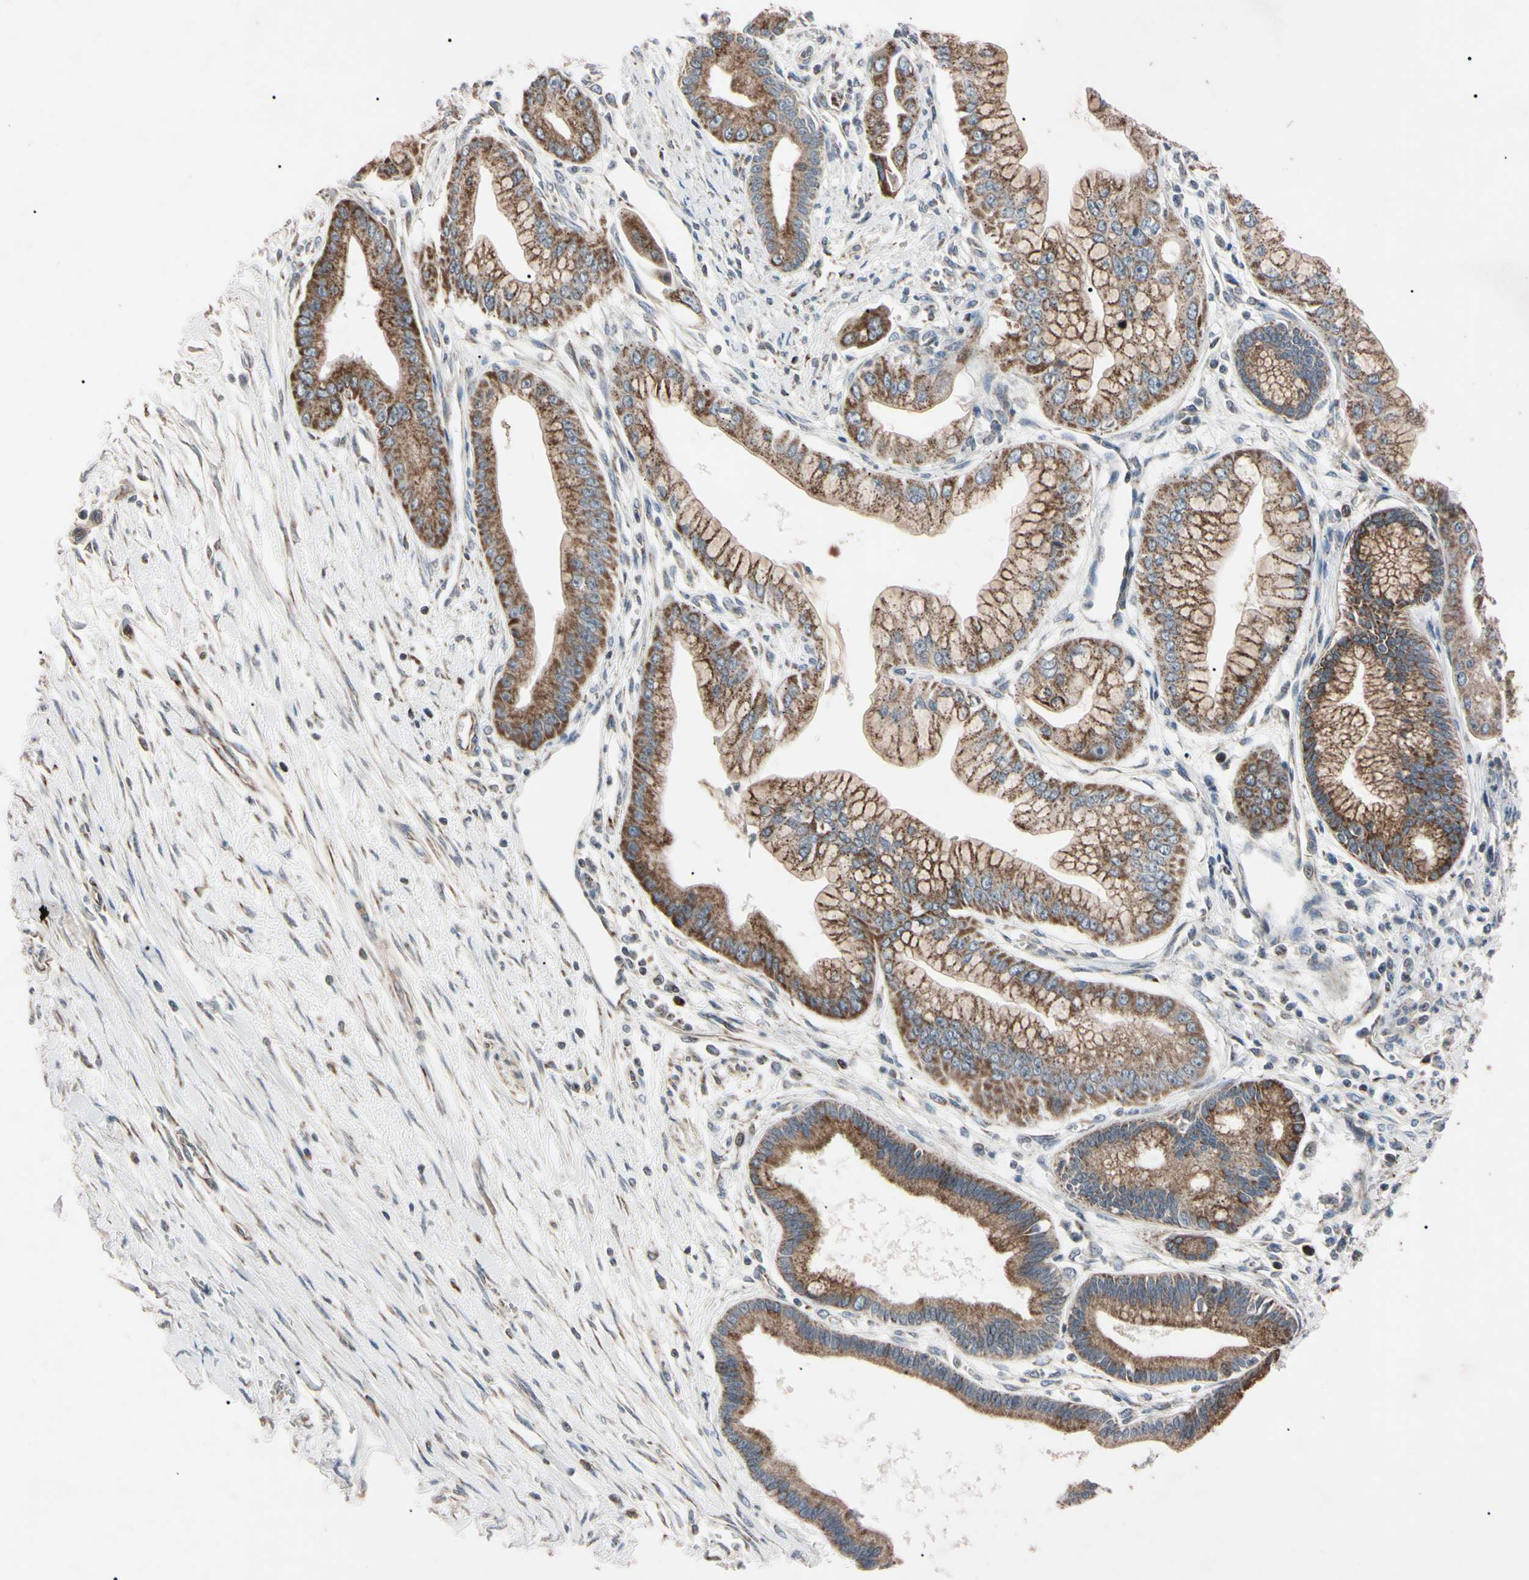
{"staining": {"intensity": "moderate", "quantity": ">75%", "location": "cytoplasmic/membranous"}, "tissue": "pancreatic cancer", "cell_type": "Tumor cells", "image_type": "cancer", "snomed": [{"axis": "morphology", "description": "Adenocarcinoma, NOS"}, {"axis": "topography", "description": "Pancreas"}], "caption": "Pancreatic adenocarcinoma was stained to show a protein in brown. There is medium levels of moderate cytoplasmic/membranous staining in approximately >75% of tumor cells.", "gene": "TNFRSF1A", "patient": {"sex": "male", "age": 59}}